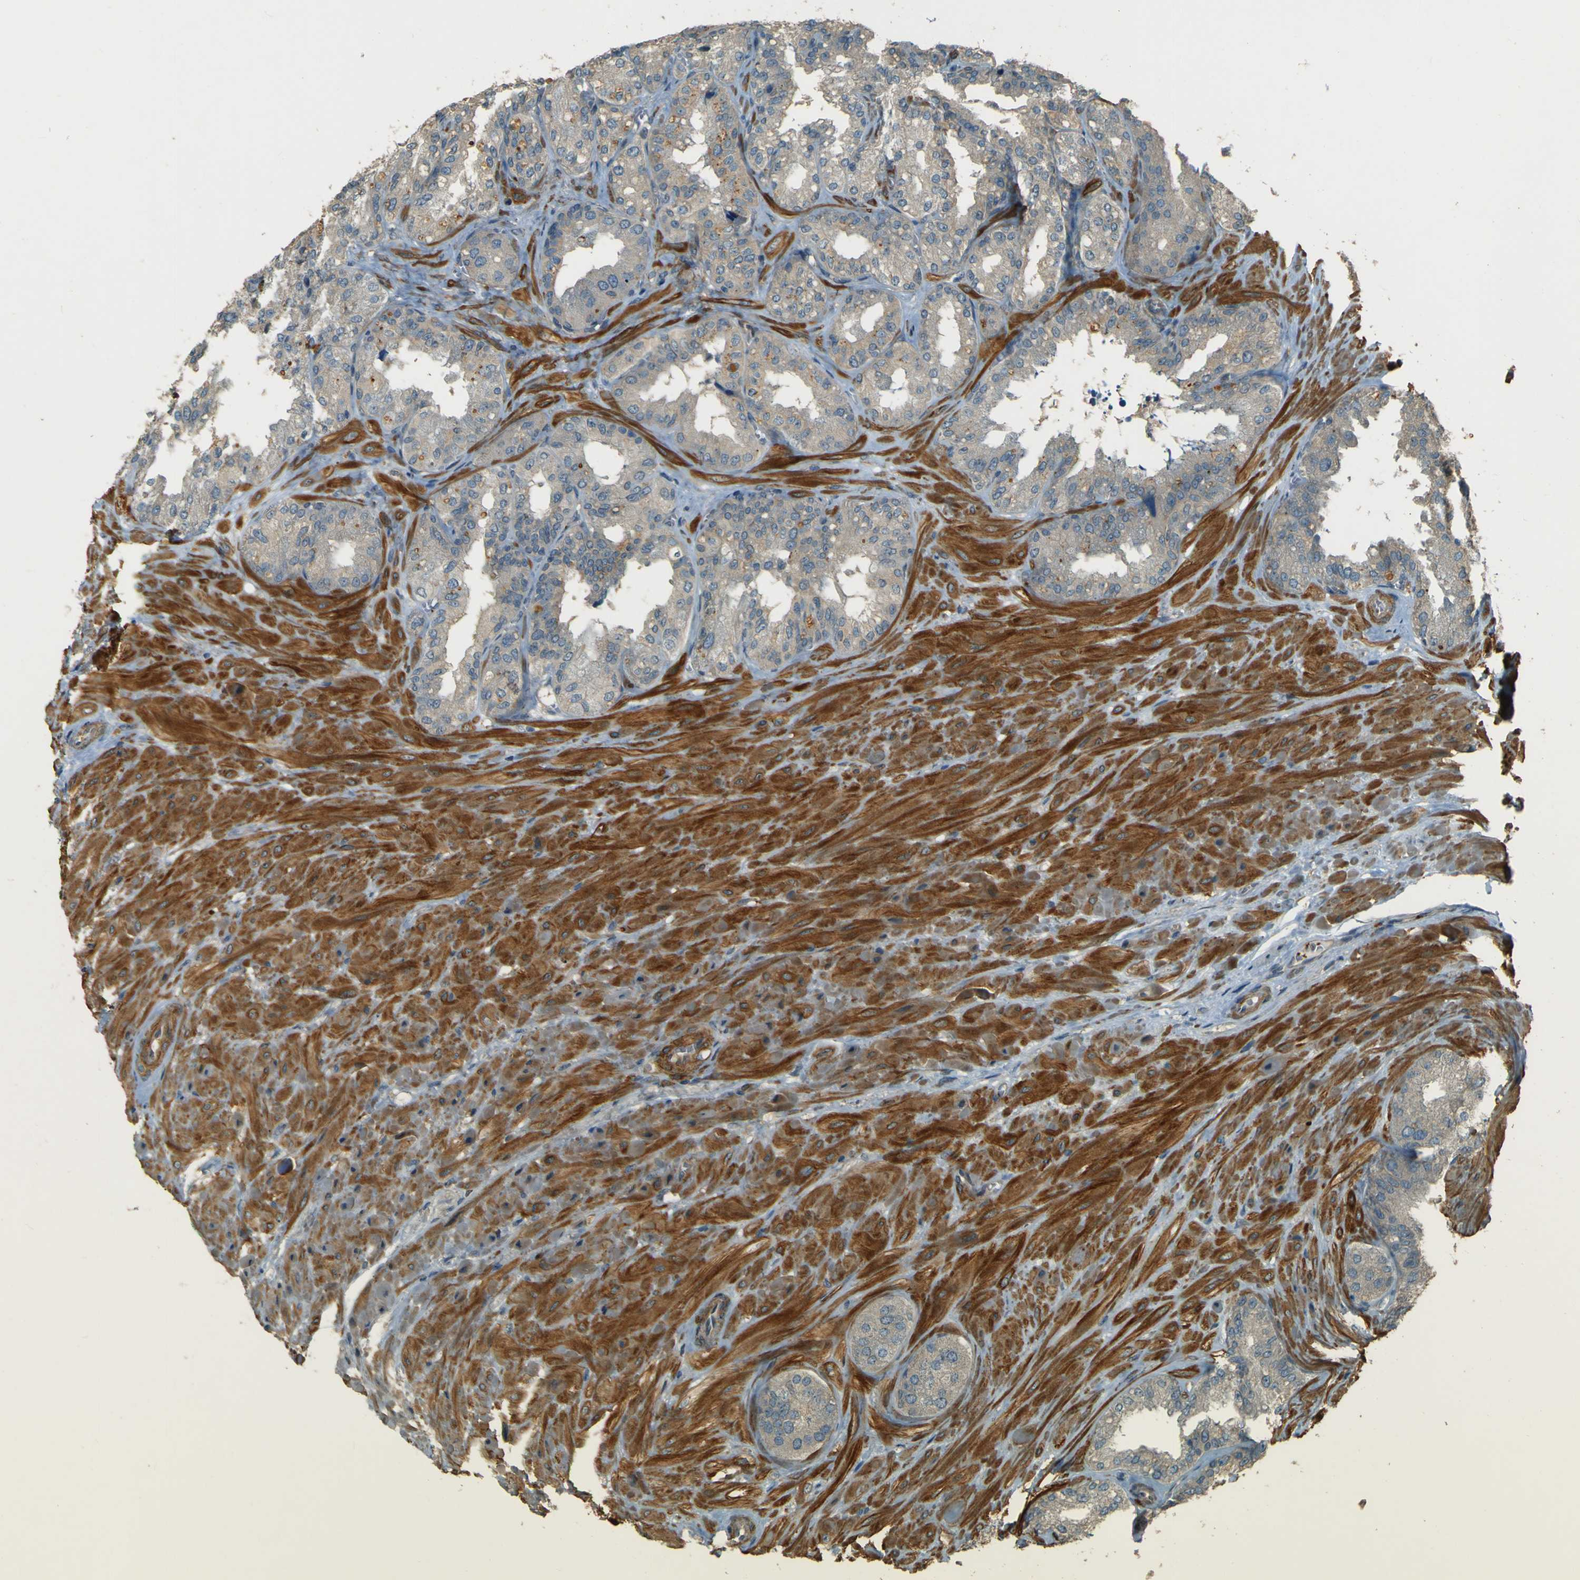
{"staining": {"intensity": "weak", "quantity": "<25%", "location": "cytoplasmic/membranous"}, "tissue": "seminal vesicle", "cell_type": "Glandular cells", "image_type": "normal", "snomed": [{"axis": "morphology", "description": "Normal tissue, NOS"}, {"axis": "topography", "description": "Prostate"}, {"axis": "topography", "description": "Seminal veicle"}], "caption": "Immunohistochemical staining of benign seminal vesicle demonstrates no significant staining in glandular cells. (Brightfield microscopy of DAB immunohistochemistry at high magnification).", "gene": "NEXN", "patient": {"sex": "male", "age": 51}}